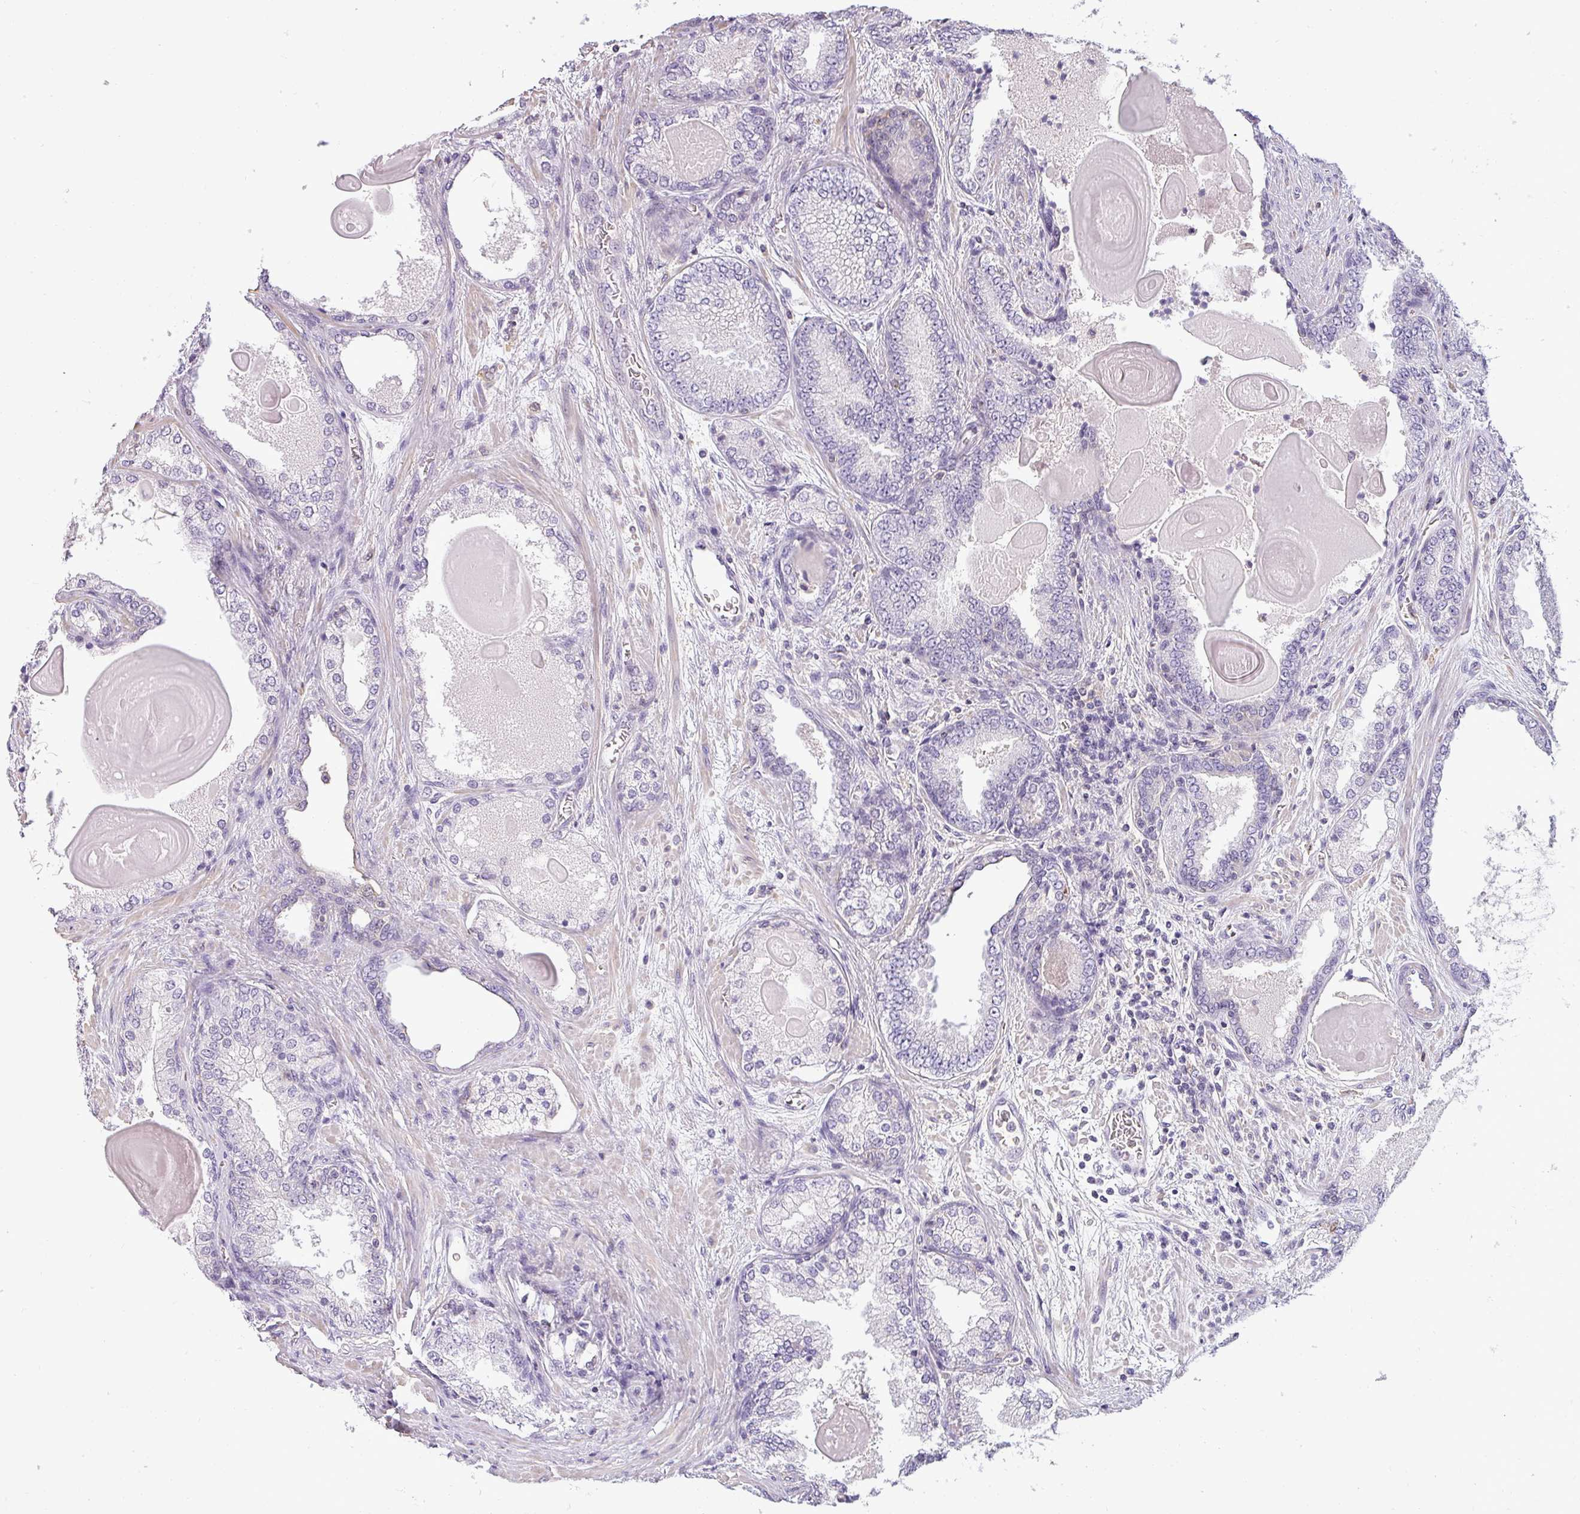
{"staining": {"intensity": "negative", "quantity": "none", "location": "none"}, "tissue": "prostate cancer", "cell_type": "Tumor cells", "image_type": "cancer", "snomed": [{"axis": "morphology", "description": "Adenocarcinoma, High grade"}, {"axis": "topography", "description": "Prostate"}], "caption": "Prostate high-grade adenocarcinoma stained for a protein using immunohistochemistry (IHC) displays no expression tumor cells.", "gene": "ZNF835", "patient": {"sex": "male", "age": 63}}